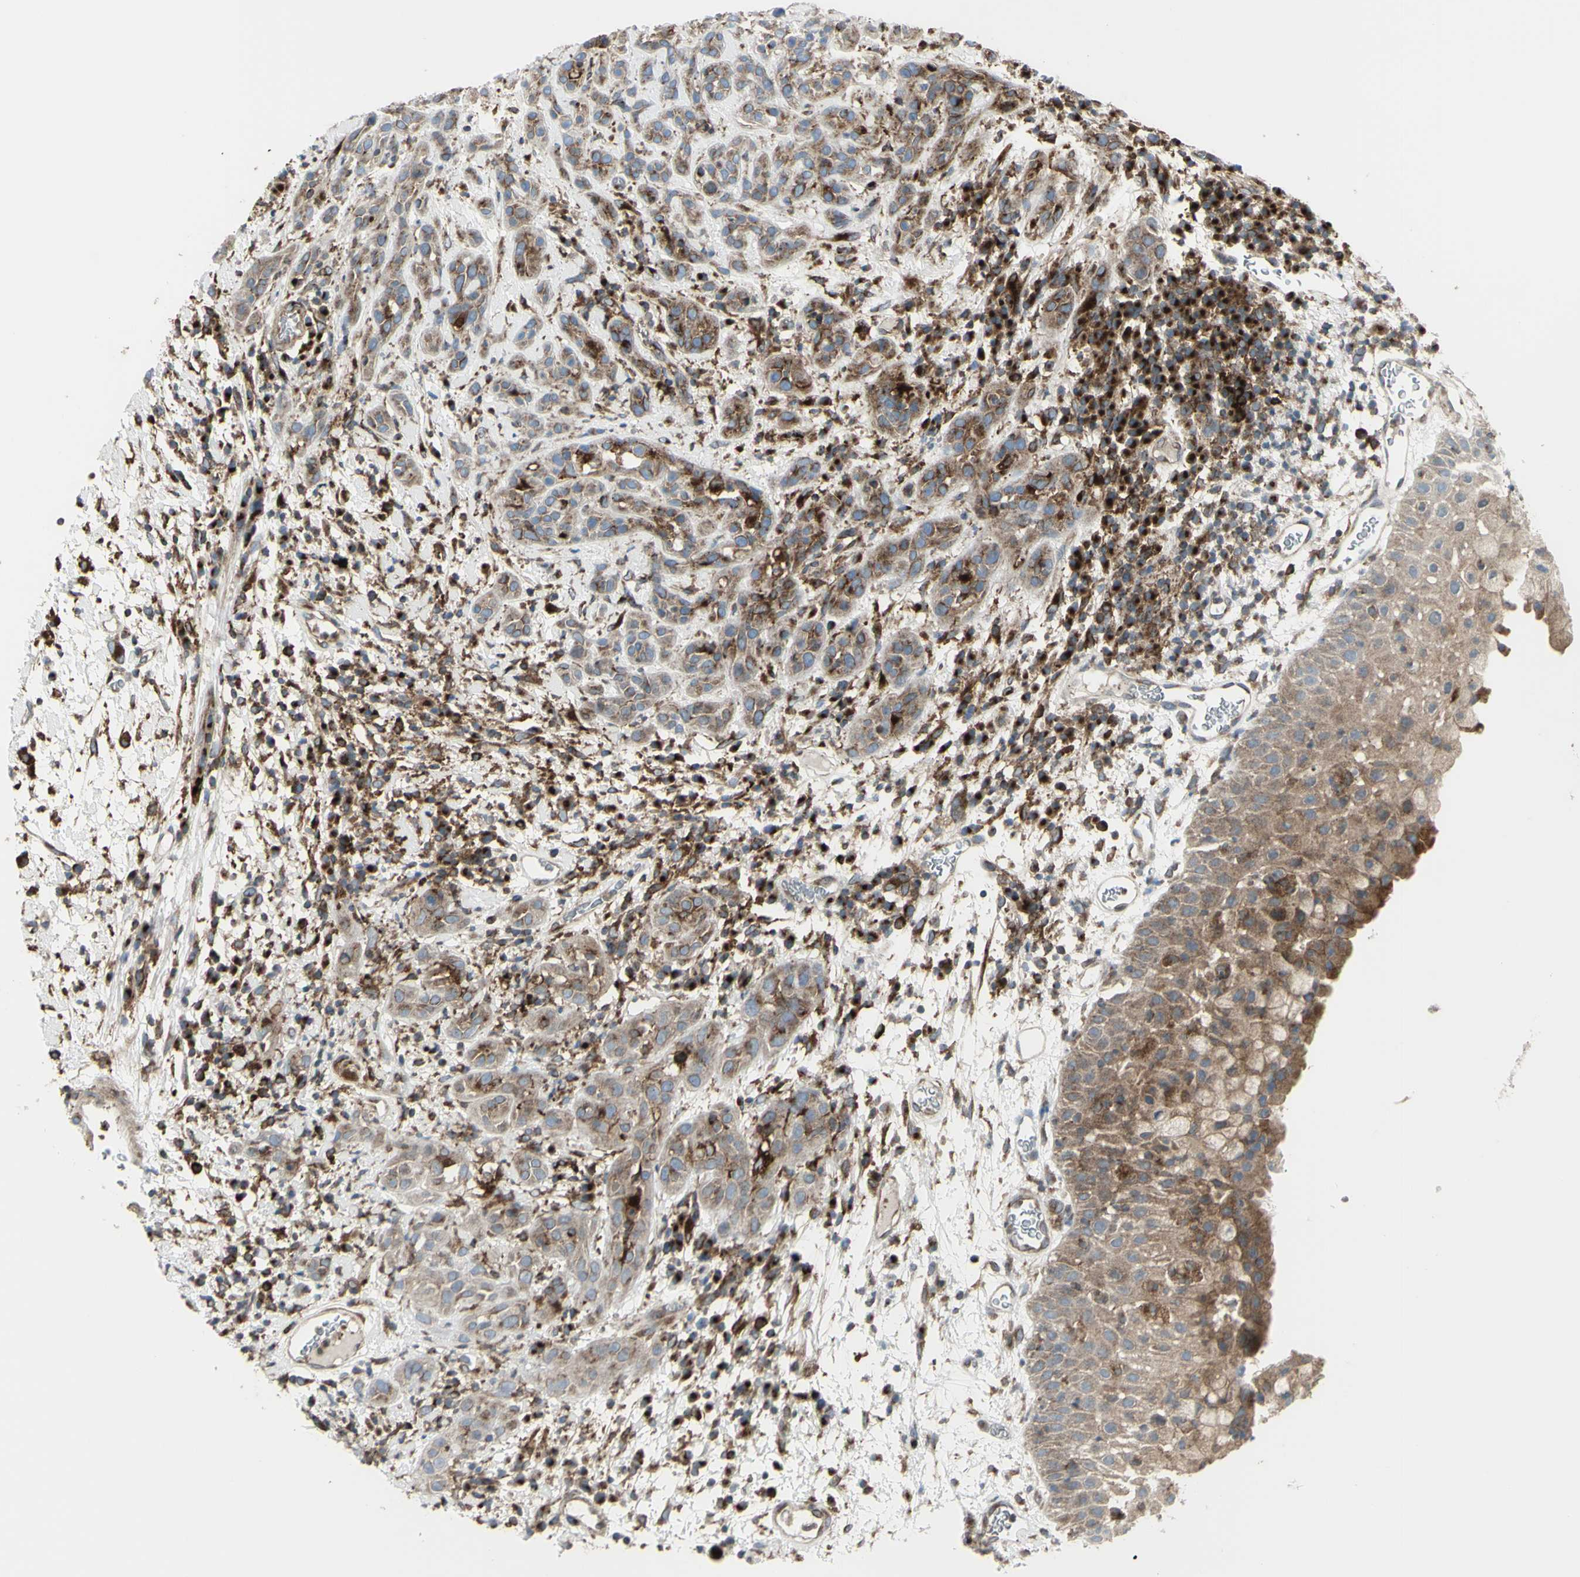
{"staining": {"intensity": "moderate", "quantity": ">75%", "location": "cytoplasmic/membranous"}, "tissue": "head and neck cancer", "cell_type": "Tumor cells", "image_type": "cancer", "snomed": [{"axis": "morphology", "description": "Squamous cell carcinoma, NOS"}, {"axis": "topography", "description": "Head-Neck"}], "caption": "Protein expression analysis of human head and neck cancer (squamous cell carcinoma) reveals moderate cytoplasmic/membranous staining in about >75% of tumor cells. The staining was performed using DAB (3,3'-diaminobenzidine), with brown indicating positive protein expression. Nuclei are stained blue with hematoxylin.", "gene": "NAPA", "patient": {"sex": "male", "age": 62}}